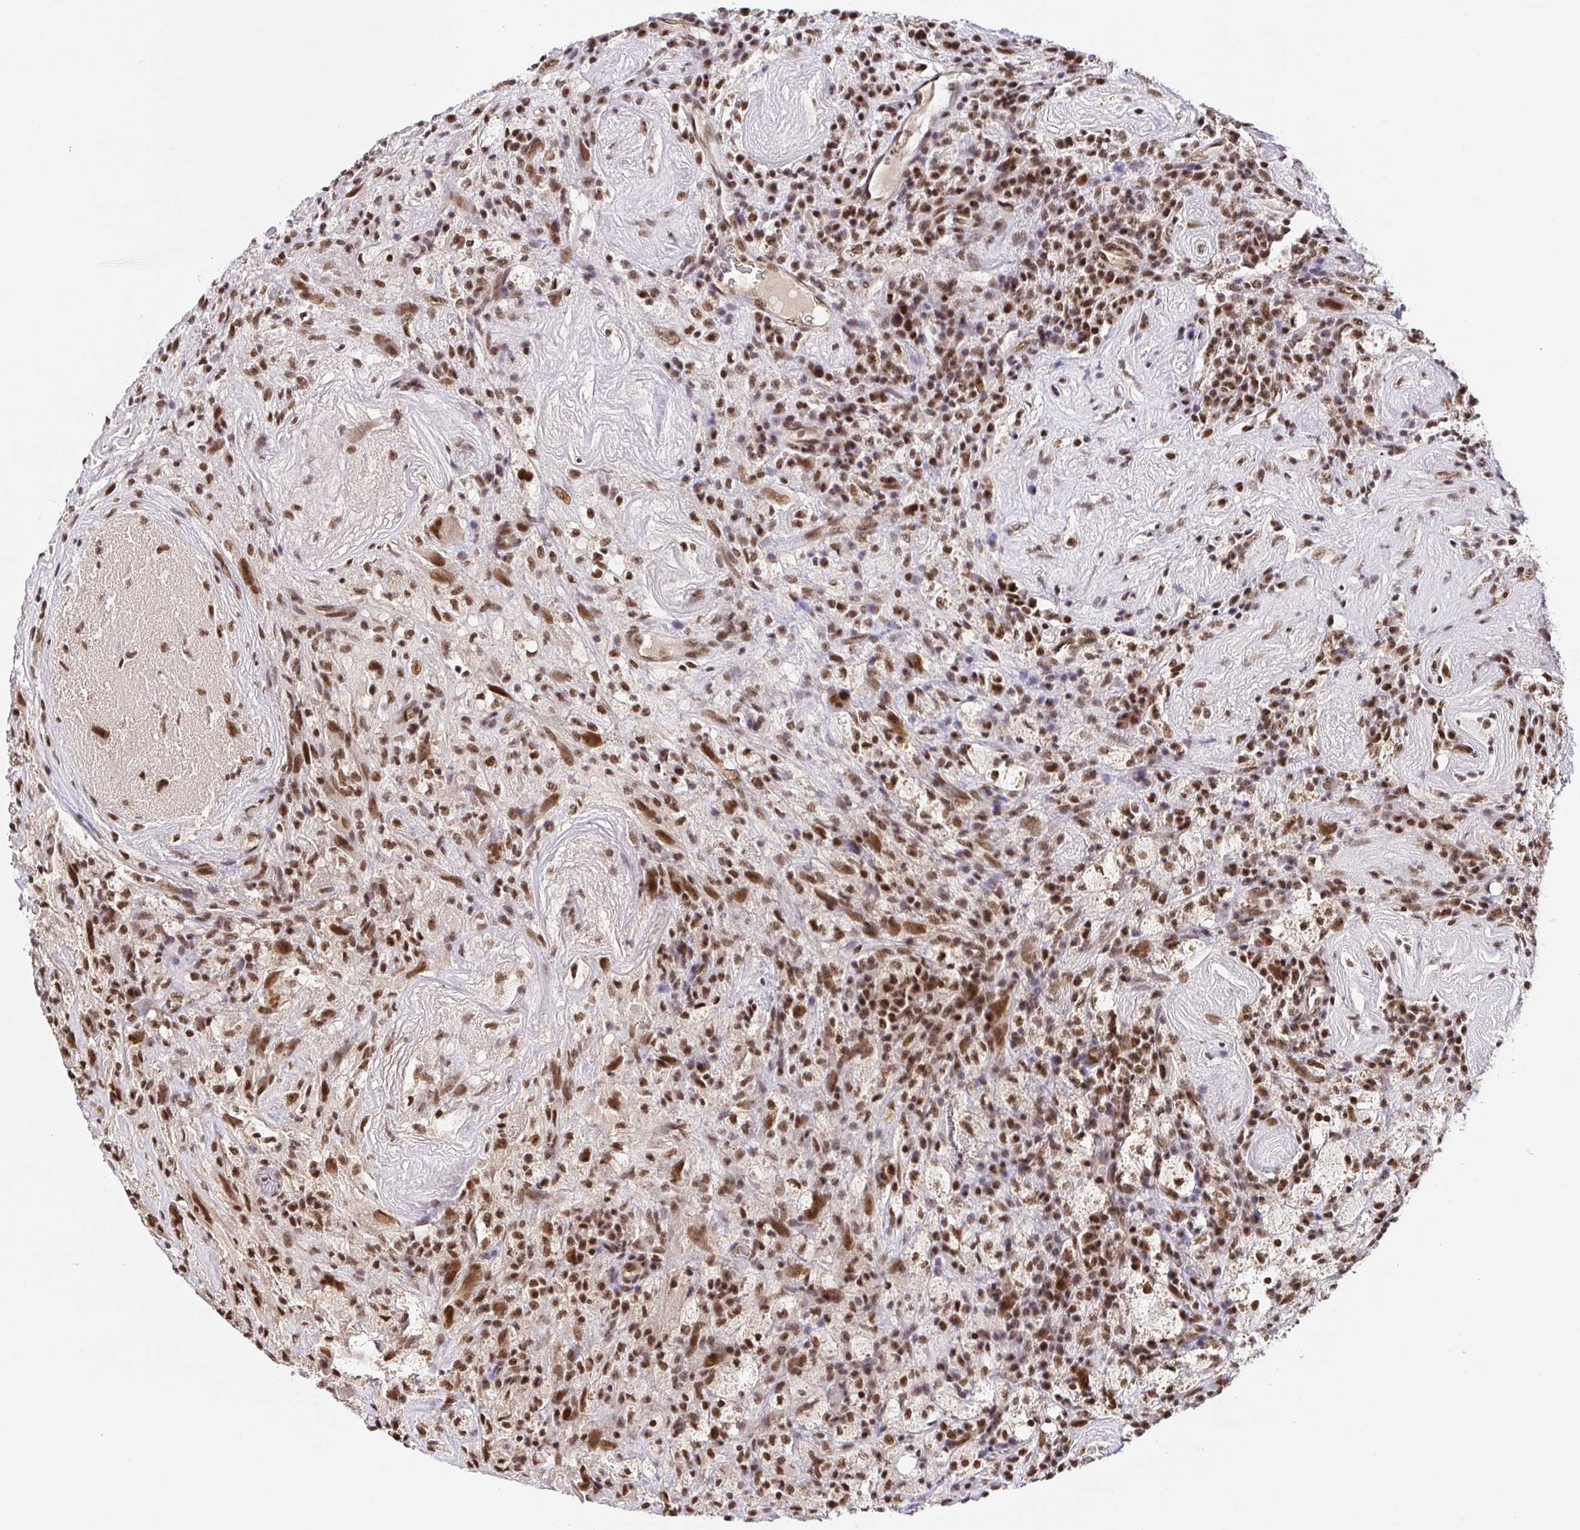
{"staining": {"intensity": "moderate", "quantity": ">75%", "location": "nuclear"}, "tissue": "glioma", "cell_type": "Tumor cells", "image_type": "cancer", "snomed": [{"axis": "morphology", "description": "Glioma, malignant, High grade"}, {"axis": "topography", "description": "Brain"}], "caption": "A high-resolution image shows immunohistochemistry staining of glioma, which displays moderate nuclear positivity in approximately >75% of tumor cells.", "gene": "USF1", "patient": {"sex": "male", "age": 68}}